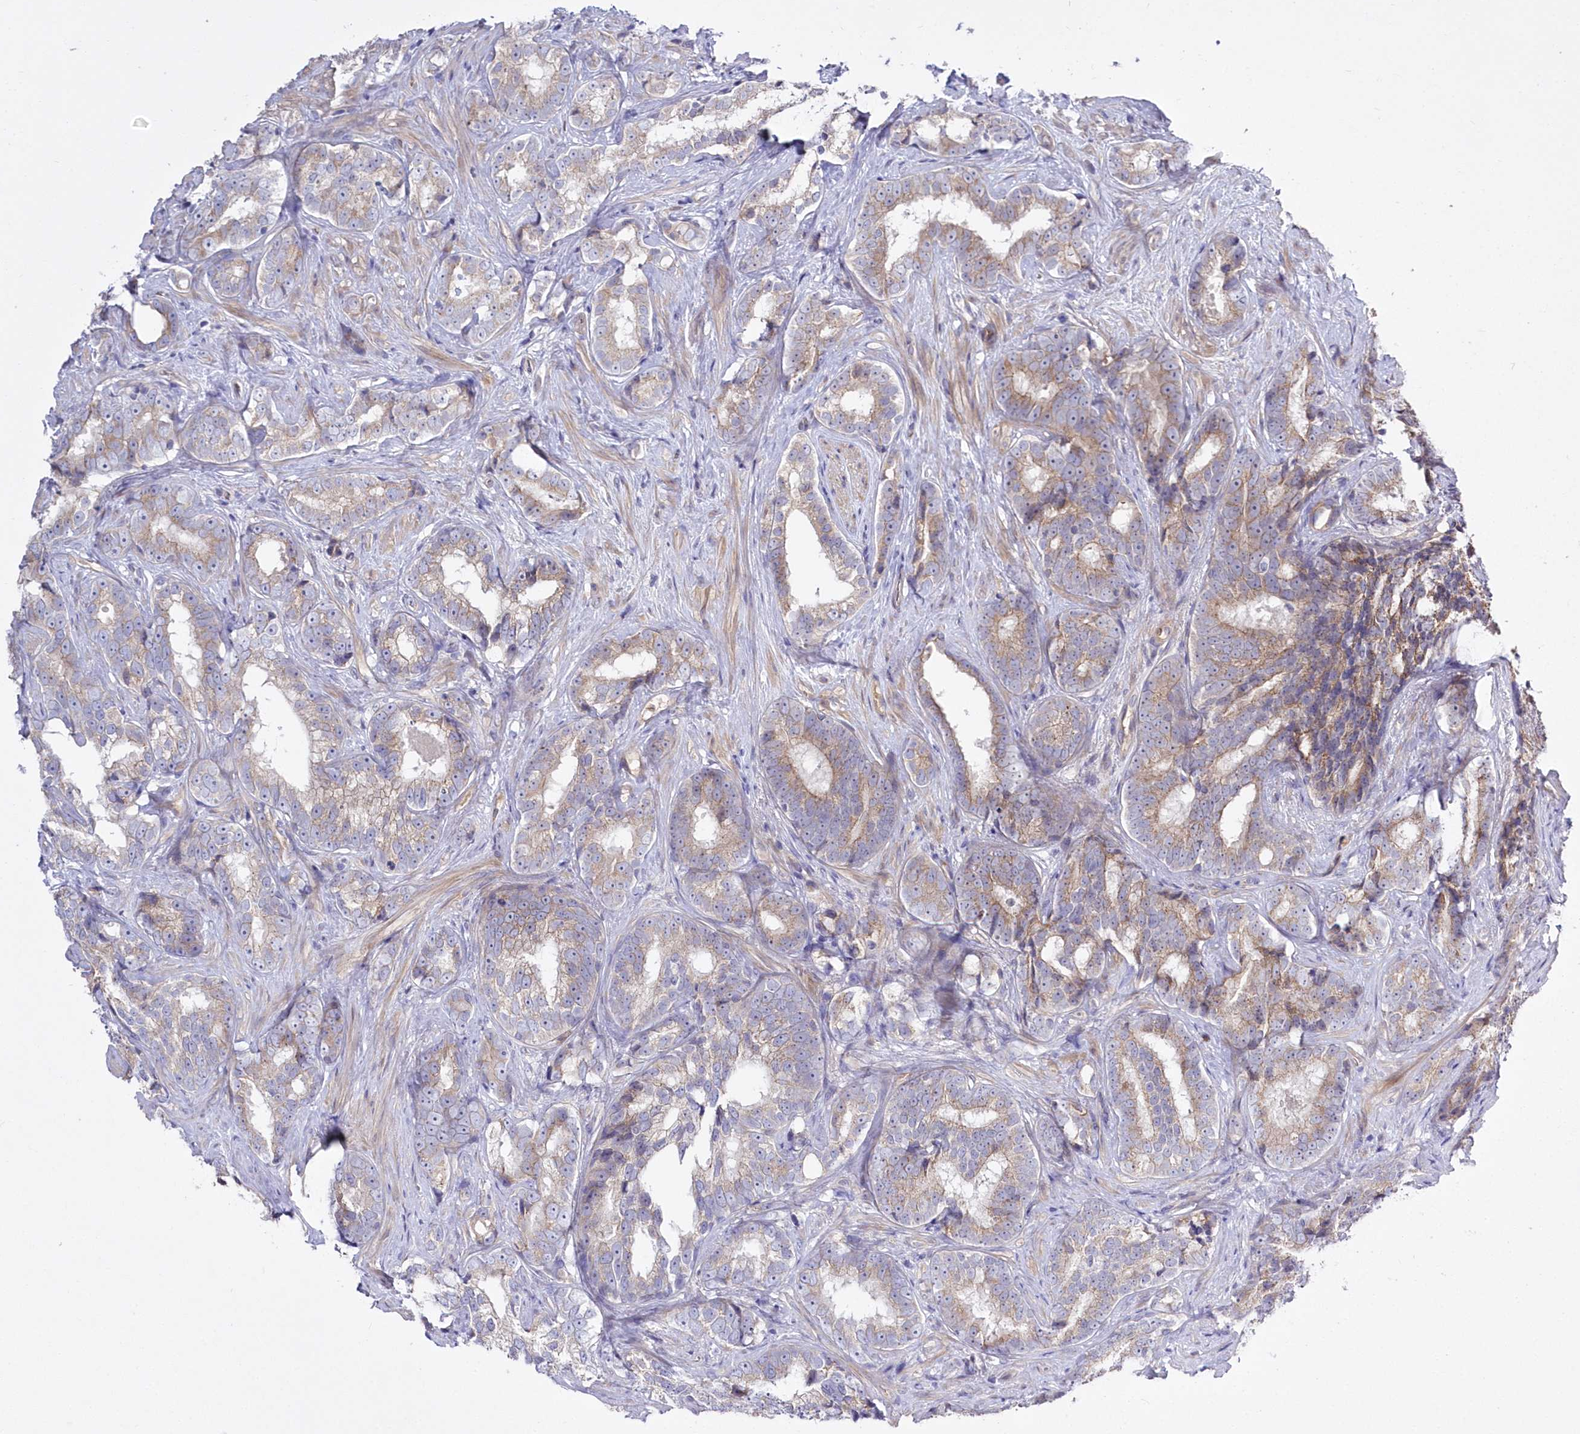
{"staining": {"intensity": "moderate", "quantity": "25%-75%", "location": "cytoplasmic/membranous"}, "tissue": "prostate cancer", "cell_type": "Tumor cells", "image_type": "cancer", "snomed": [{"axis": "morphology", "description": "Adenocarcinoma, High grade"}, {"axis": "topography", "description": "Prostate"}], "caption": "The immunohistochemical stain highlights moderate cytoplasmic/membranous staining in tumor cells of prostate cancer (high-grade adenocarcinoma) tissue.", "gene": "WBP1L", "patient": {"sex": "male", "age": 66}}